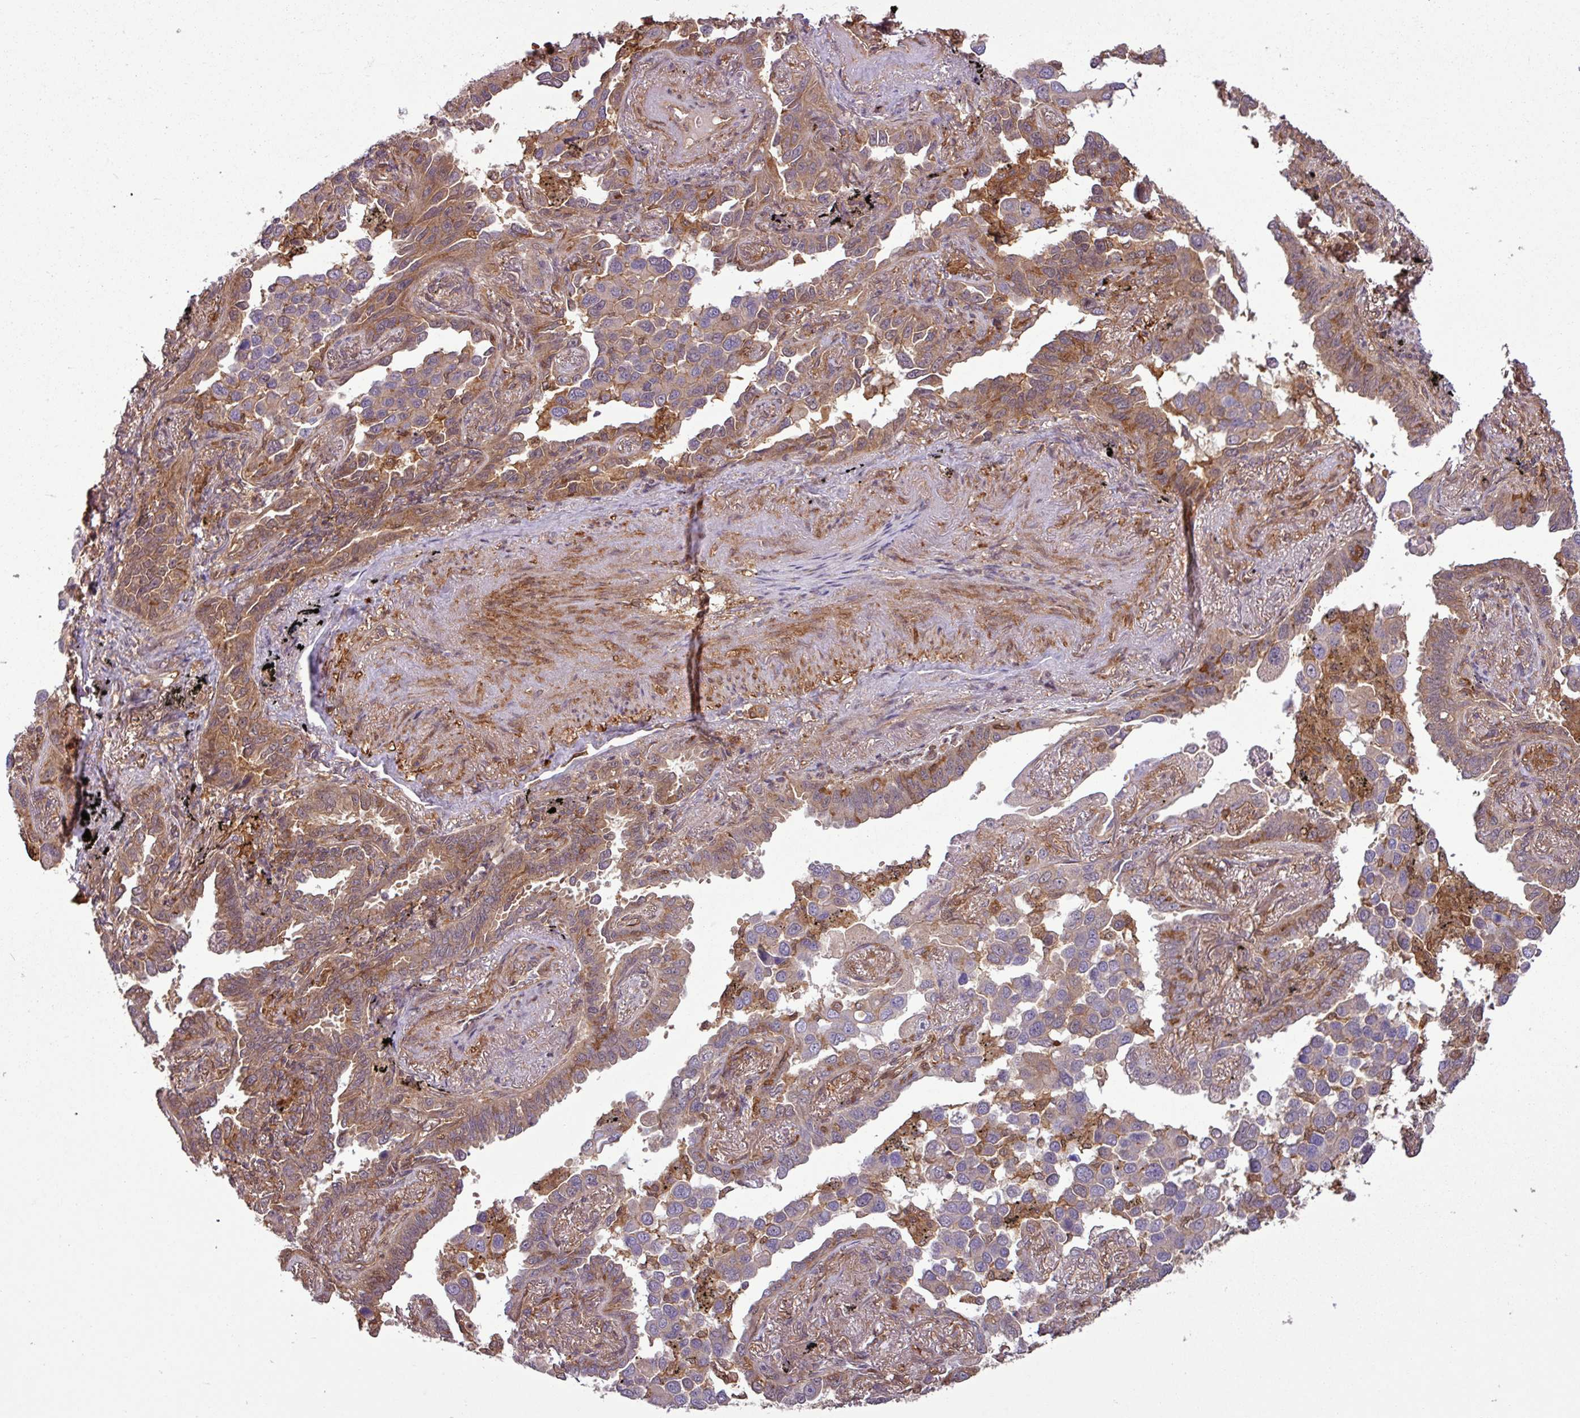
{"staining": {"intensity": "moderate", "quantity": "25%-75%", "location": "cytoplasmic/membranous"}, "tissue": "lung cancer", "cell_type": "Tumor cells", "image_type": "cancer", "snomed": [{"axis": "morphology", "description": "Adenocarcinoma, NOS"}, {"axis": "topography", "description": "Lung"}], "caption": "This image shows immunohistochemistry staining of lung adenocarcinoma, with medium moderate cytoplasmic/membranous positivity in approximately 25%-75% of tumor cells.", "gene": "SH3BGRL", "patient": {"sex": "male", "age": 67}}